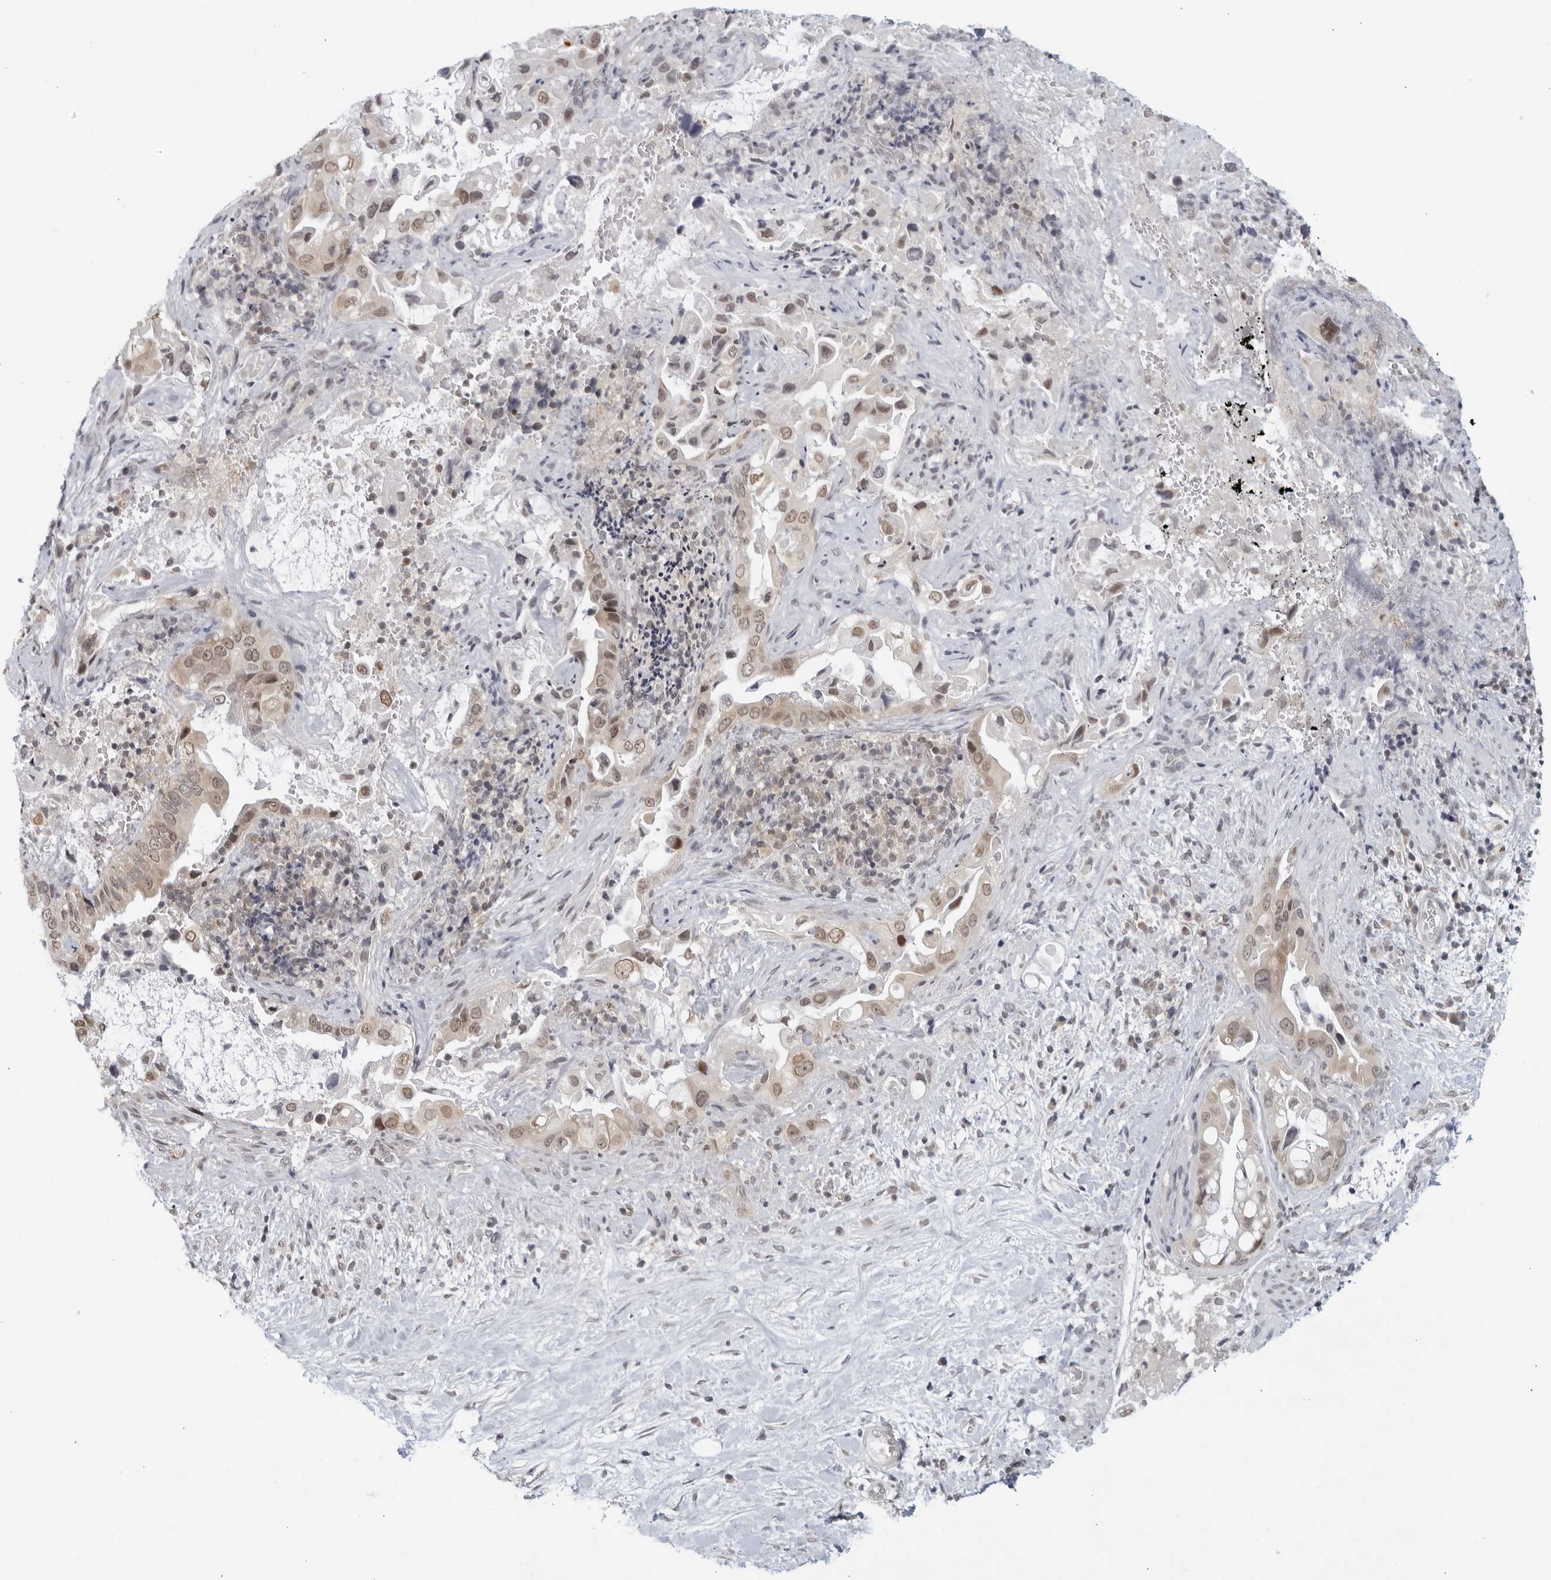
{"staining": {"intensity": "moderate", "quantity": ">75%", "location": "nuclear"}, "tissue": "pancreatic cancer", "cell_type": "Tumor cells", "image_type": "cancer", "snomed": [{"axis": "morphology", "description": "Inflammation, NOS"}, {"axis": "morphology", "description": "Adenocarcinoma, NOS"}, {"axis": "topography", "description": "Pancreas"}], "caption": "Tumor cells show medium levels of moderate nuclear positivity in approximately >75% of cells in pancreatic adenocarcinoma. (brown staining indicates protein expression, while blue staining denotes nuclei).", "gene": "CC2D1B", "patient": {"sex": "female", "age": 56}}